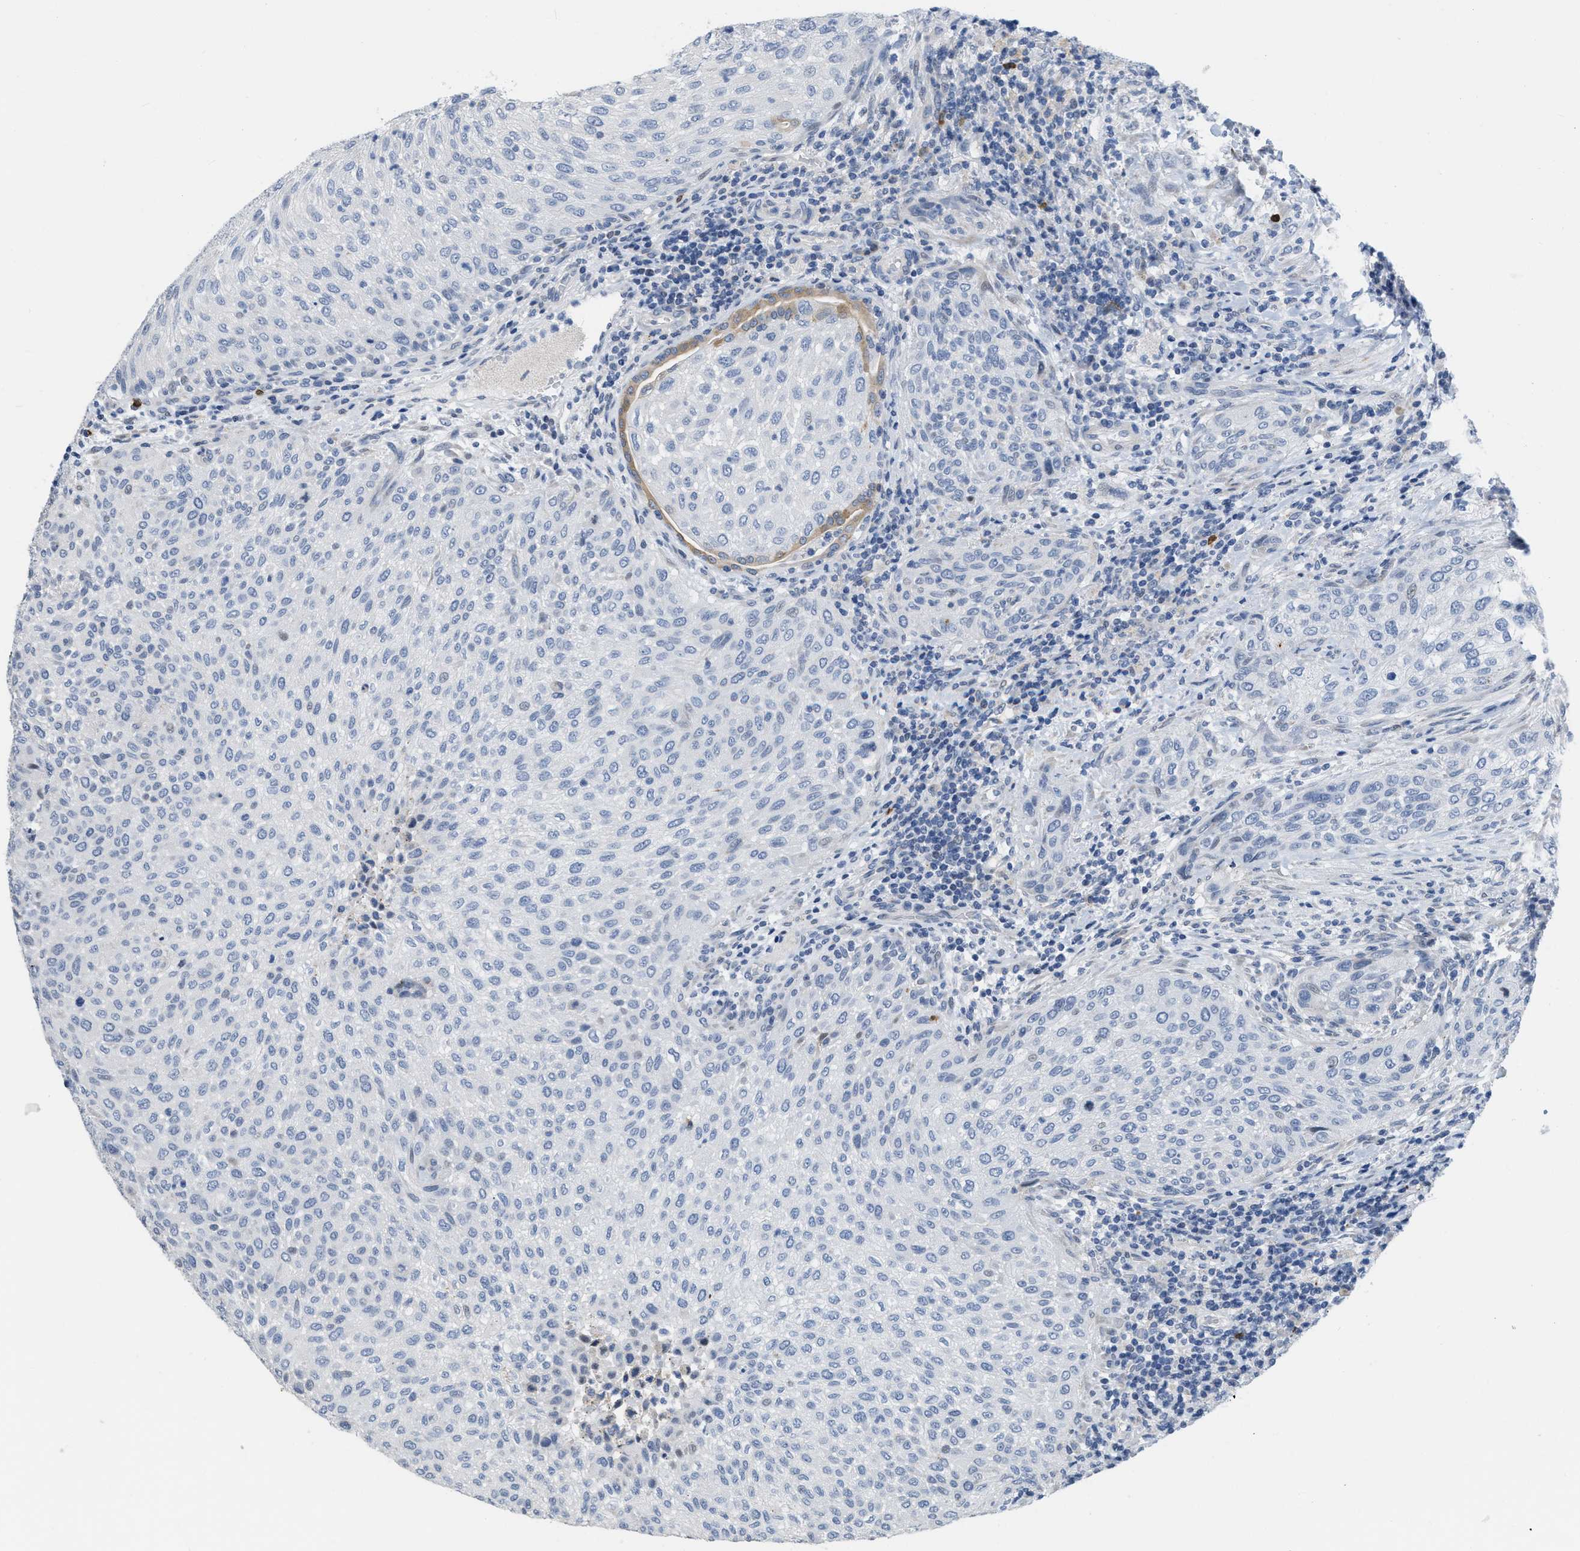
{"staining": {"intensity": "negative", "quantity": "none", "location": "none"}, "tissue": "urothelial cancer", "cell_type": "Tumor cells", "image_type": "cancer", "snomed": [{"axis": "morphology", "description": "Urothelial carcinoma, Low grade"}, {"axis": "morphology", "description": "Urothelial carcinoma, High grade"}, {"axis": "topography", "description": "Urinary bladder"}], "caption": "A photomicrograph of high-grade urothelial carcinoma stained for a protein demonstrates no brown staining in tumor cells.", "gene": "CRYM", "patient": {"sex": "male", "age": 35}}